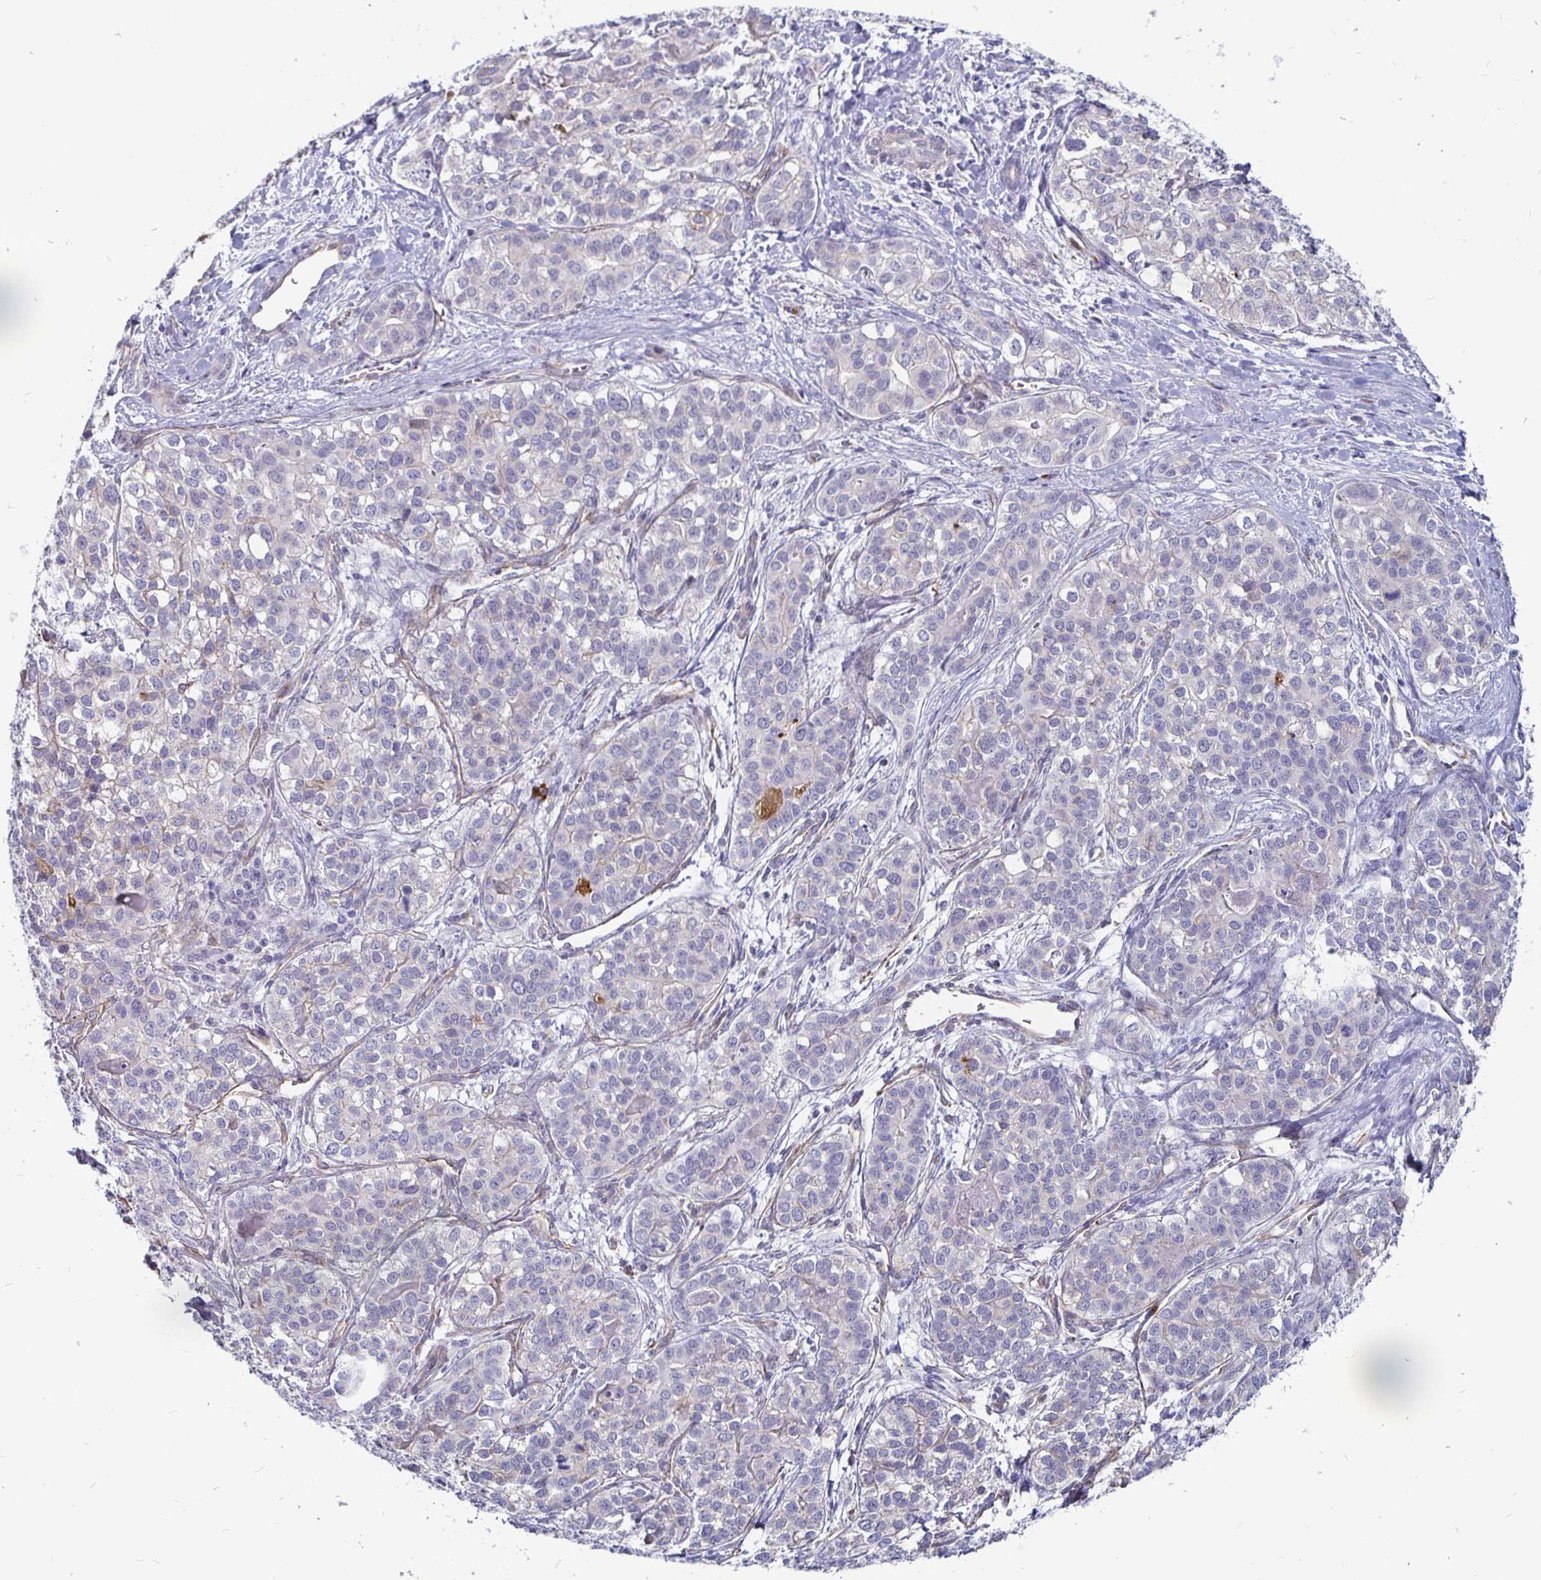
{"staining": {"intensity": "negative", "quantity": "none", "location": "none"}, "tissue": "liver cancer", "cell_type": "Tumor cells", "image_type": "cancer", "snomed": [{"axis": "morphology", "description": "Cholangiocarcinoma"}, {"axis": "topography", "description": "Liver"}], "caption": "This micrograph is of liver cholangiocarcinoma stained with immunohistochemistry to label a protein in brown with the nuclei are counter-stained blue. There is no expression in tumor cells. (Brightfield microscopy of DAB (3,3'-diaminobenzidine) immunohistochemistry (IHC) at high magnification).", "gene": "CCDC85A", "patient": {"sex": "male", "age": 56}}